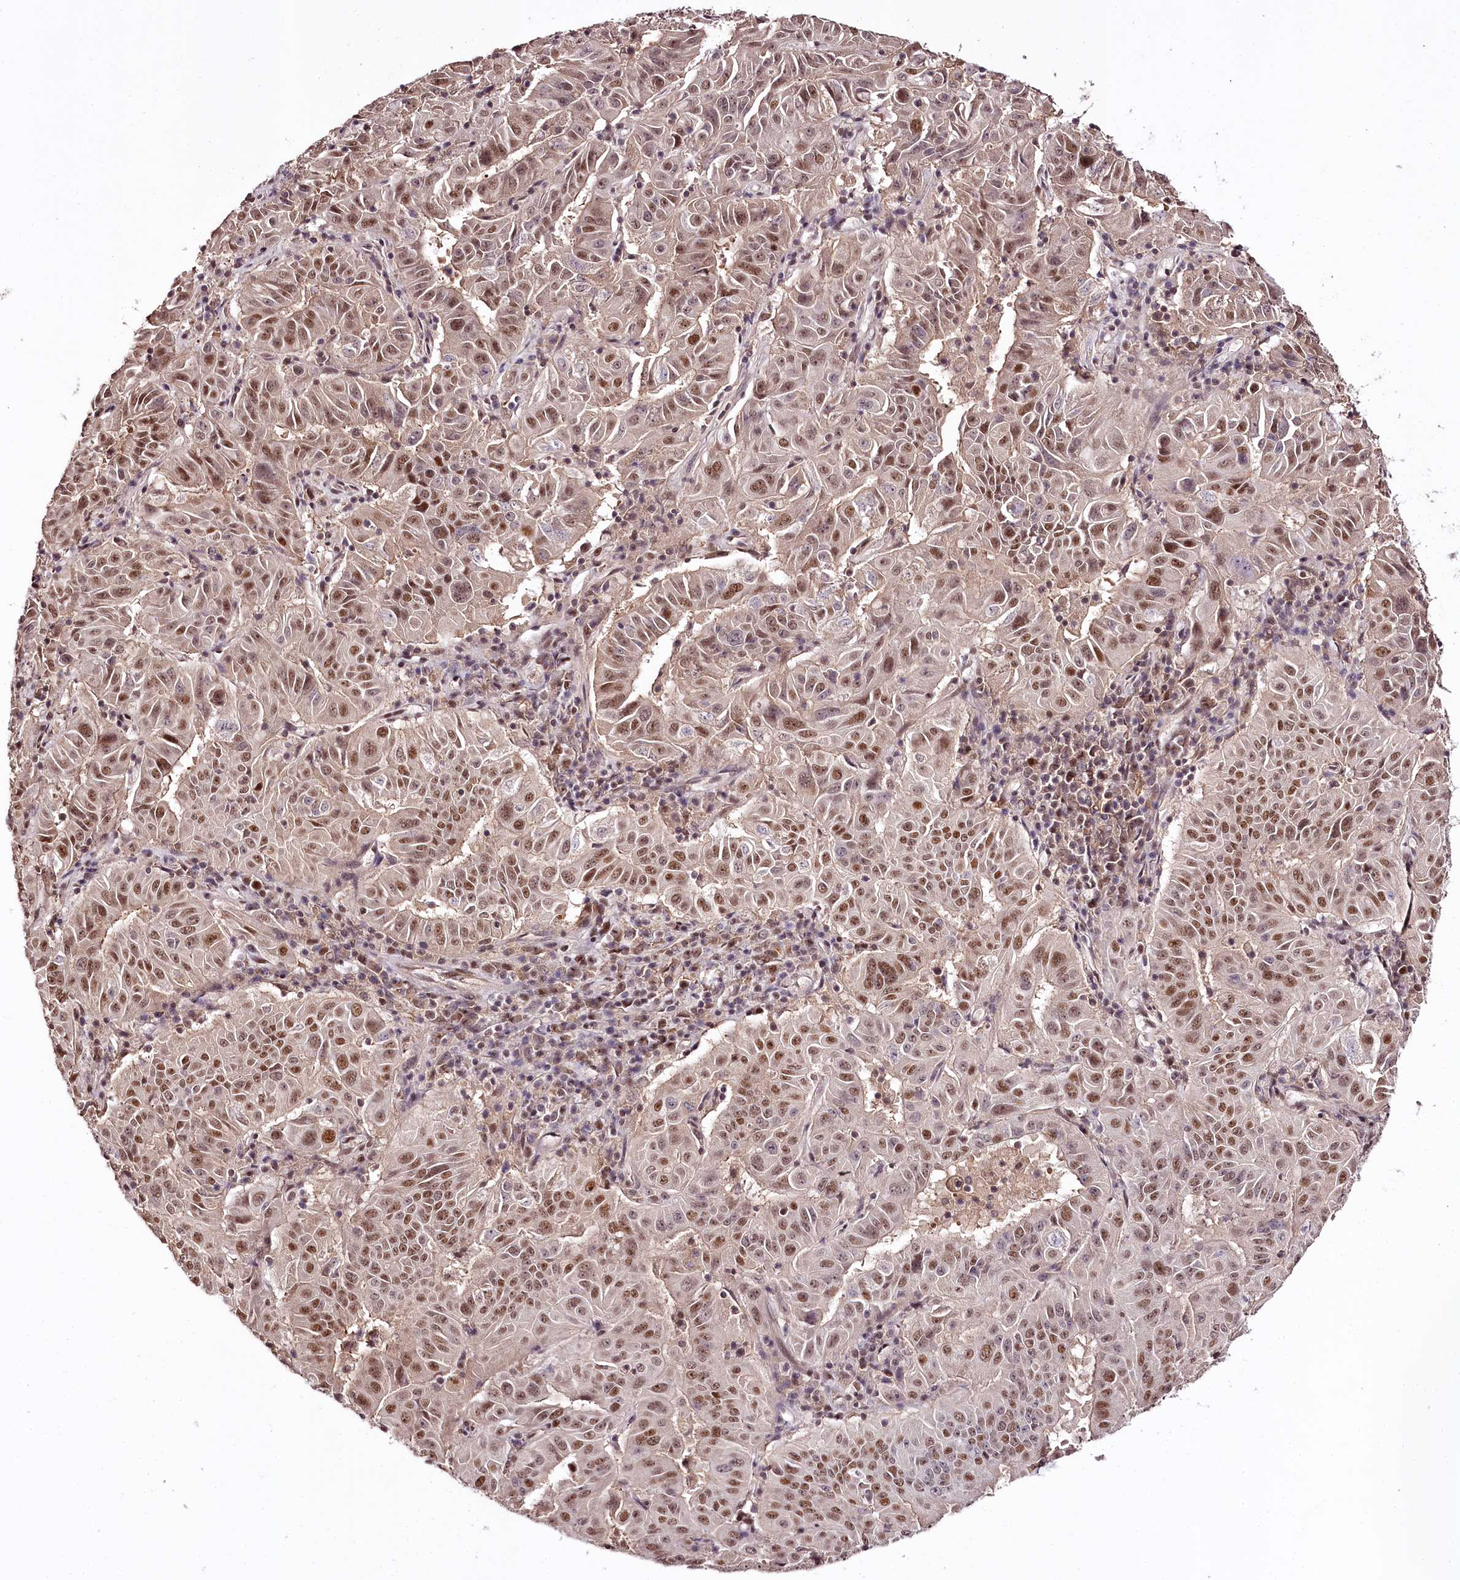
{"staining": {"intensity": "moderate", "quantity": ">75%", "location": "nuclear"}, "tissue": "pancreatic cancer", "cell_type": "Tumor cells", "image_type": "cancer", "snomed": [{"axis": "morphology", "description": "Adenocarcinoma, NOS"}, {"axis": "topography", "description": "Pancreas"}], "caption": "Tumor cells demonstrate moderate nuclear positivity in about >75% of cells in pancreatic adenocarcinoma.", "gene": "TTC33", "patient": {"sex": "male", "age": 63}}